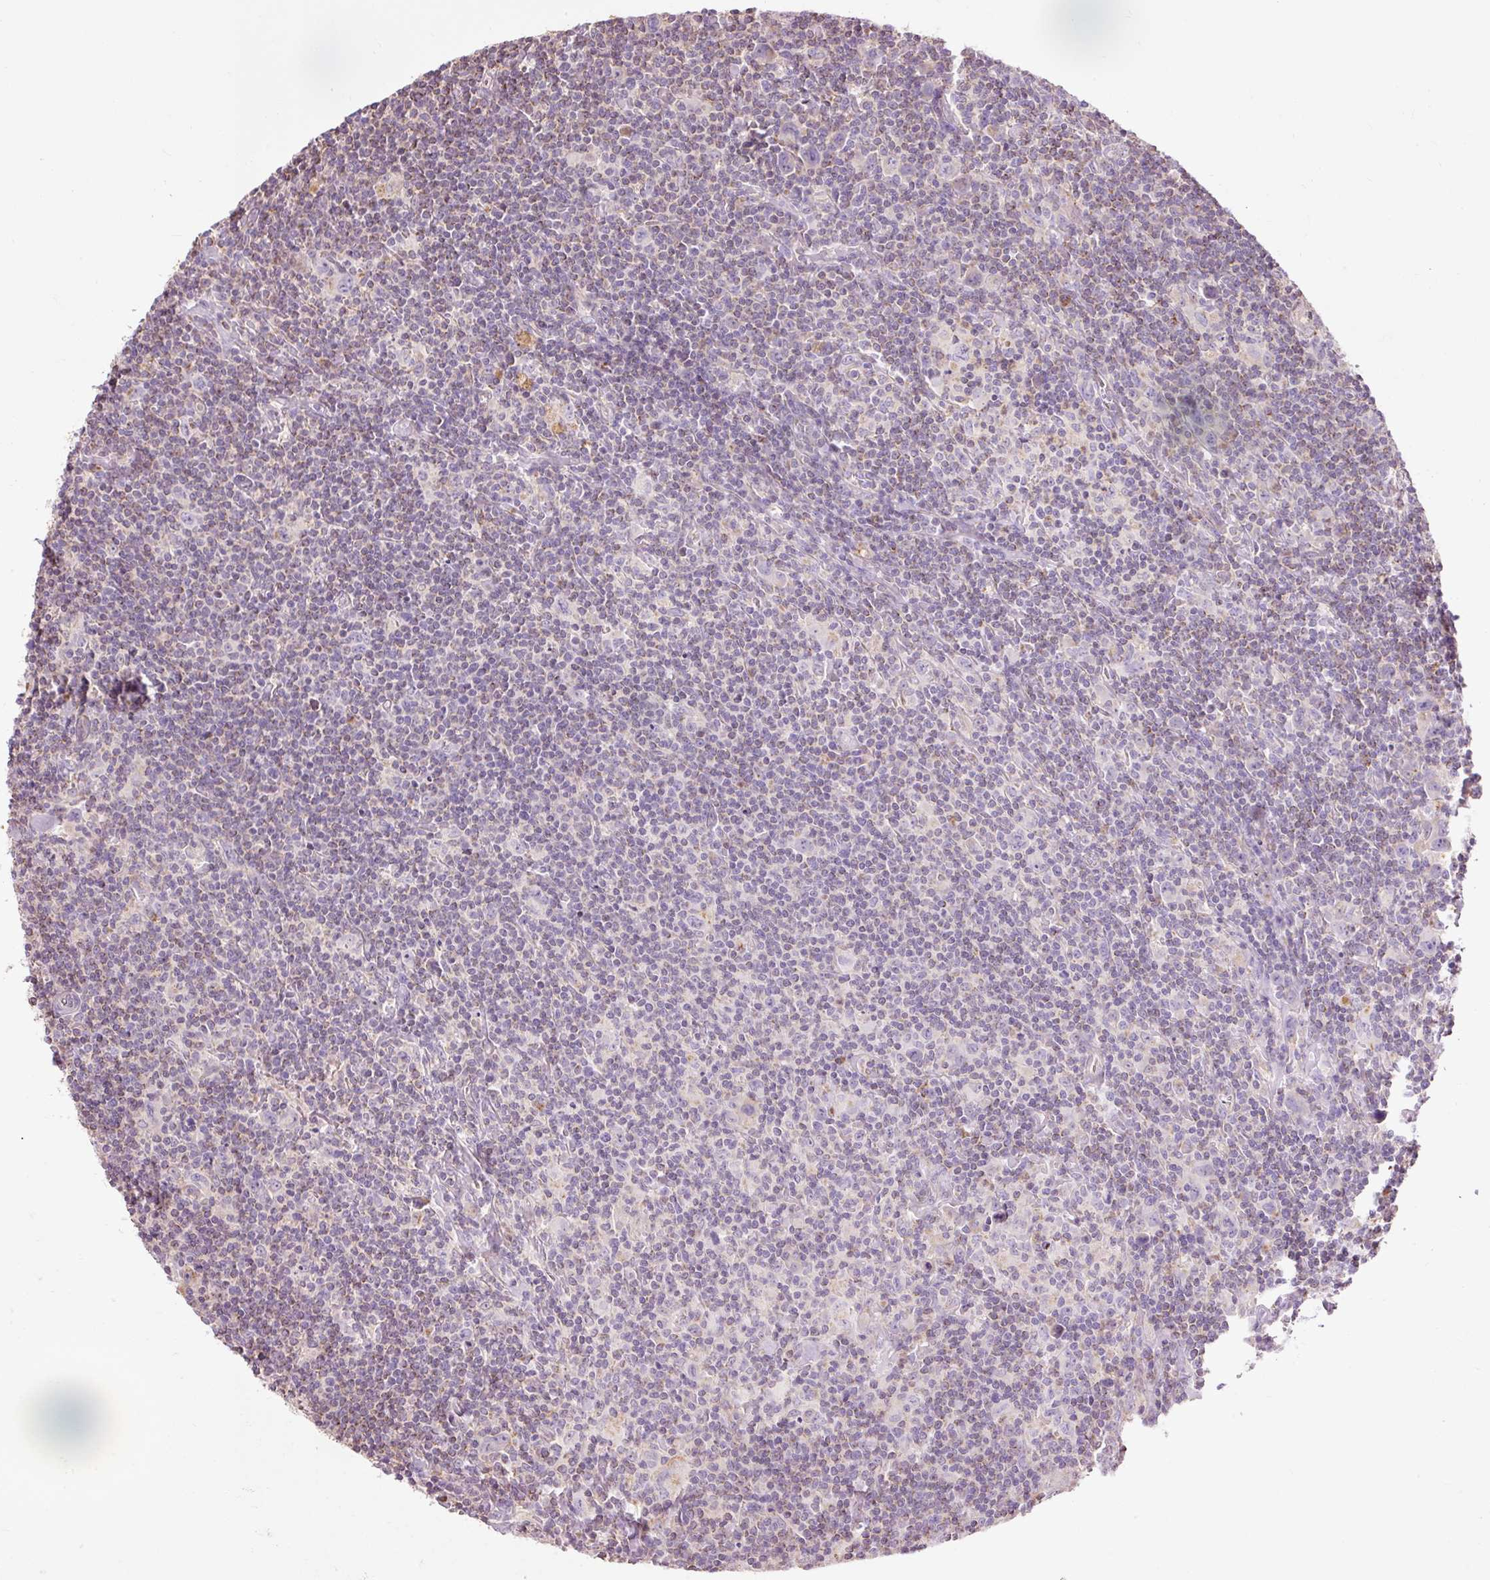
{"staining": {"intensity": "negative", "quantity": "none", "location": "none"}, "tissue": "lymphoma", "cell_type": "Tumor cells", "image_type": "cancer", "snomed": [{"axis": "morphology", "description": "Hodgkin's disease, NOS"}, {"axis": "topography", "description": "Lymph node"}], "caption": "IHC of Hodgkin's disease displays no positivity in tumor cells.", "gene": "PRDX5", "patient": {"sex": "female", "age": 18}}